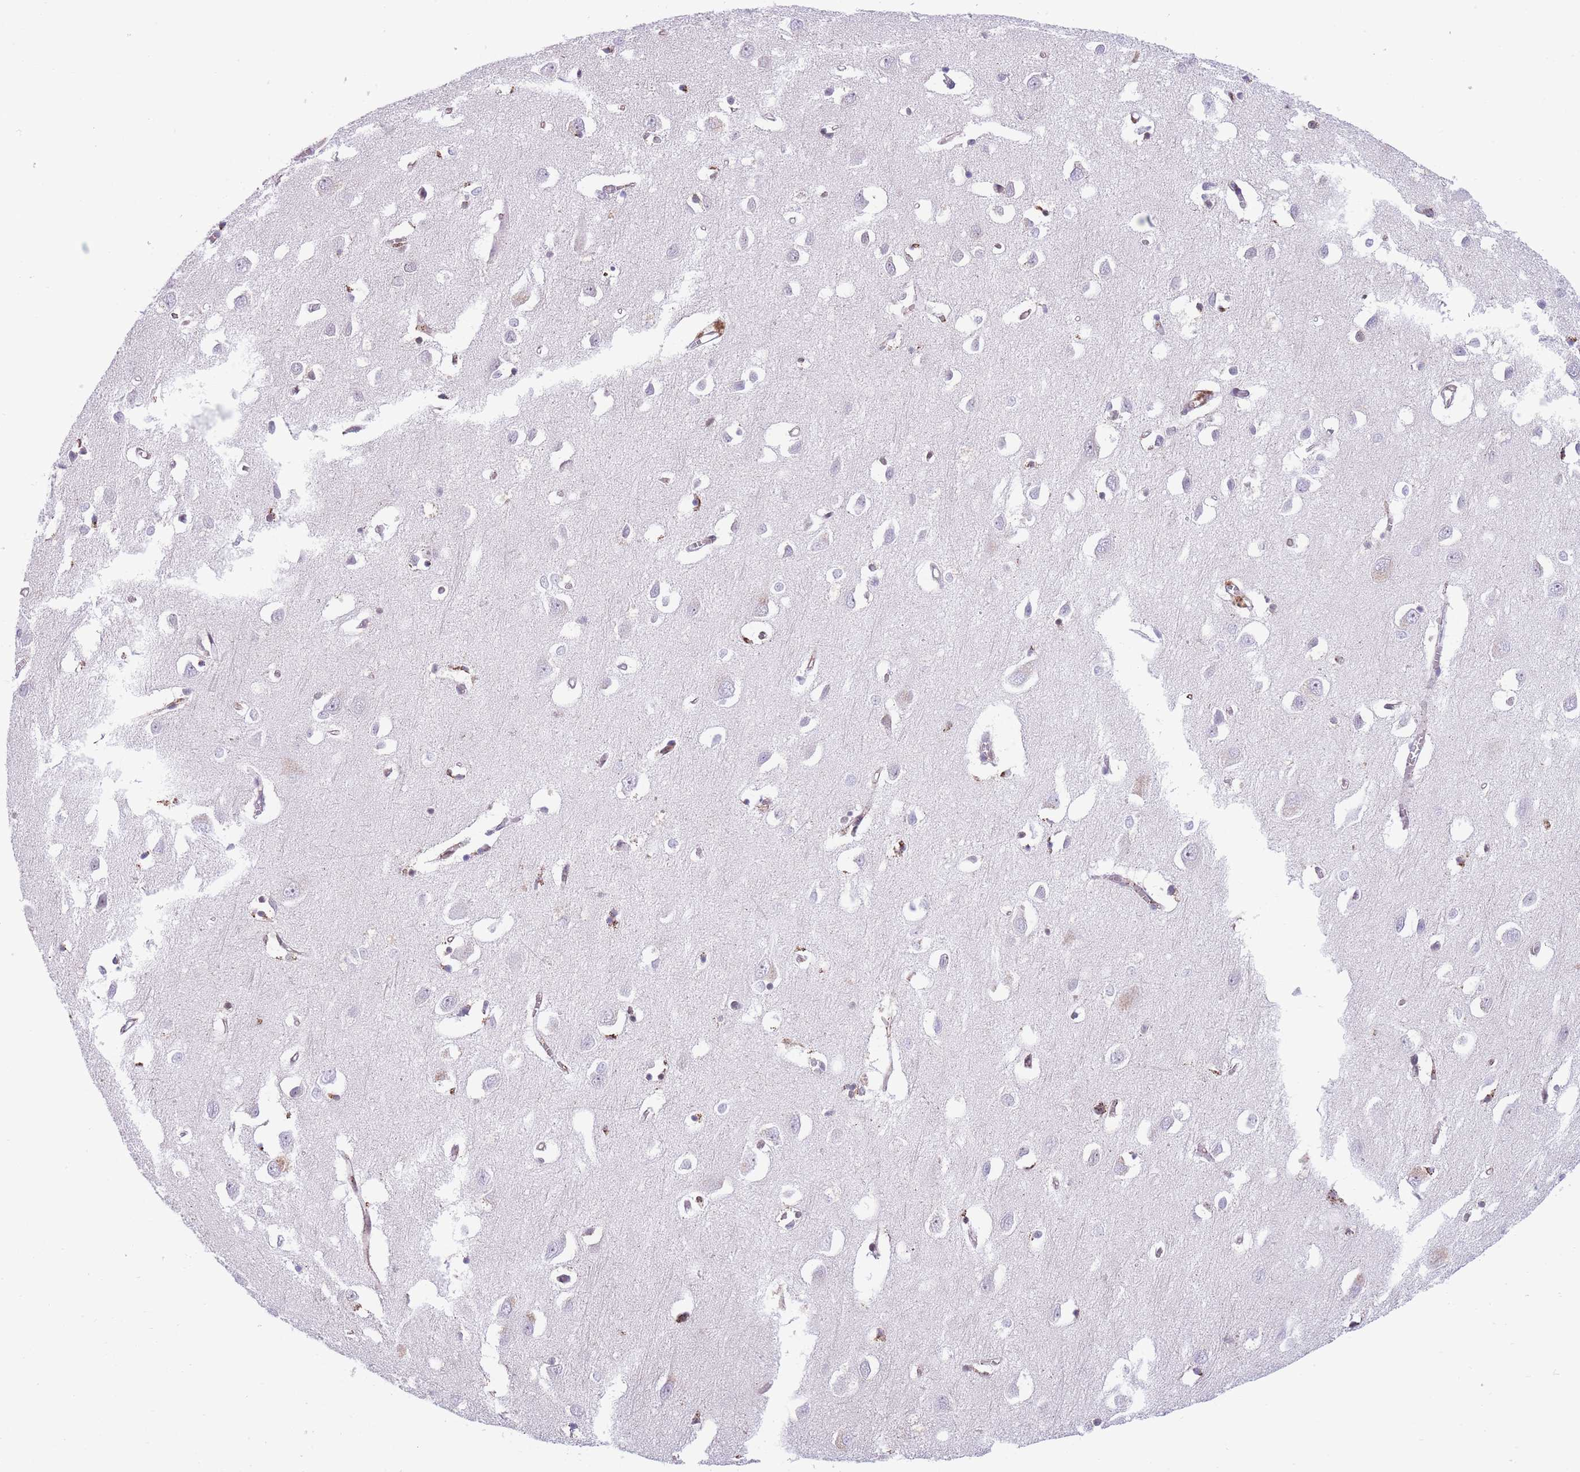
{"staining": {"intensity": "negative", "quantity": "none", "location": "none"}, "tissue": "cerebral cortex", "cell_type": "Endothelial cells", "image_type": "normal", "snomed": [{"axis": "morphology", "description": "Normal tissue, NOS"}, {"axis": "topography", "description": "Cerebral cortex"}], "caption": "The histopathology image exhibits no staining of endothelial cells in unremarkable cerebral cortex.", "gene": "DNAJC3", "patient": {"sex": "female", "age": 64}}